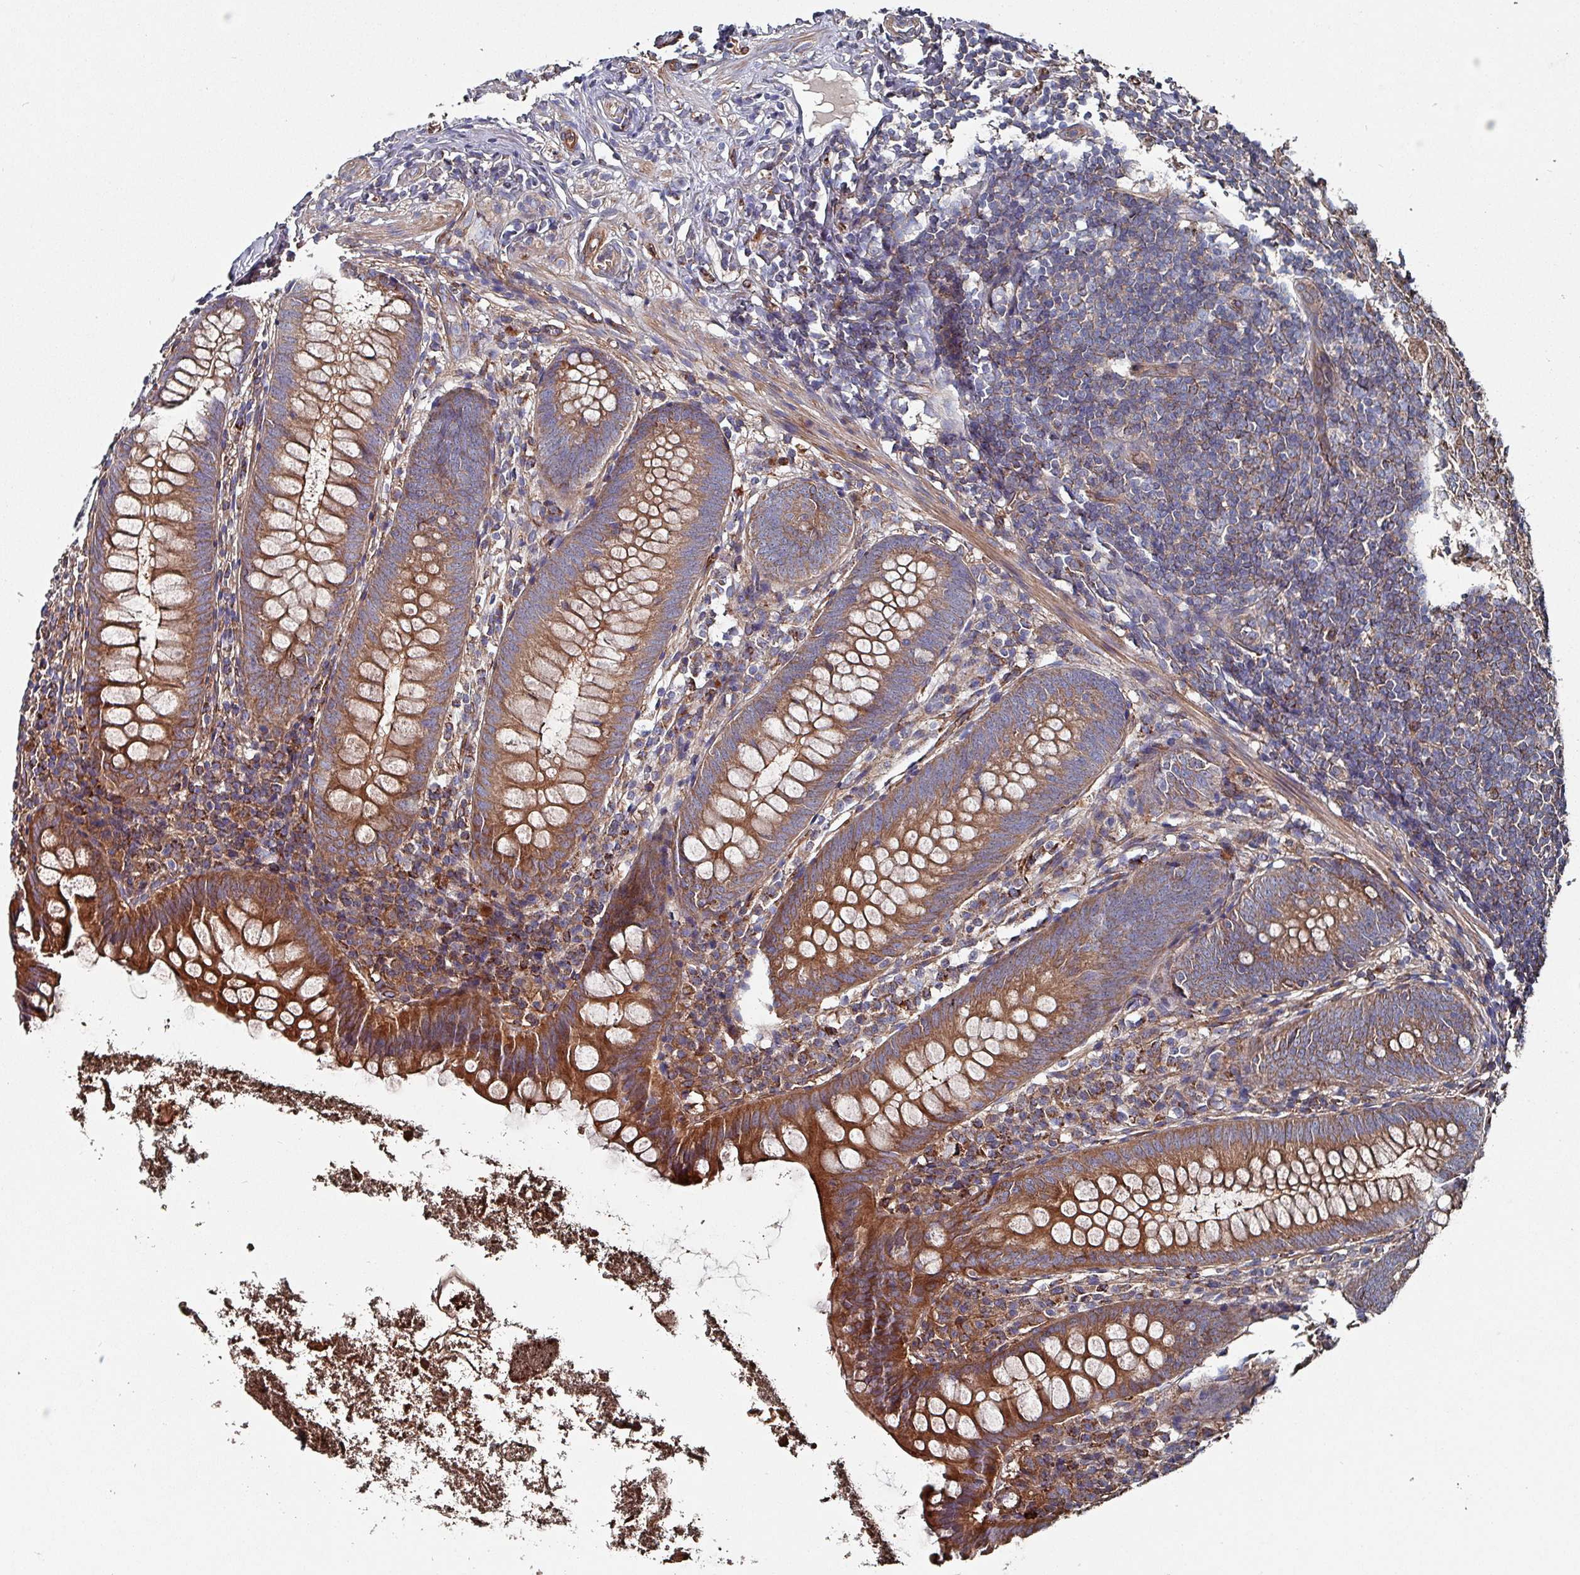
{"staining": {"intensity": "strong", "quantity": ">75%", "location": "cytoplasmic/membranous"}, "tissue": "appendix", "cell_type": "Glandular cells", "image_type": "normal", "snomed": [{"axis": "morphology", "description": "Normal tissue, NOS"}, {"axis": "topography", "description": "Appendix"}], "caption": "Immunohistochemical staining of benign human appendix demonstrates high levels of strong cytoplasmic/membranous positivity in about >75% of glandular cells. Using DAB (brown) and hematoxylin (blue) stains, captured at high magnification using brightfield microscopy.", "gene": "ANO10", "patient": {"sex": "female", "age": 51}}